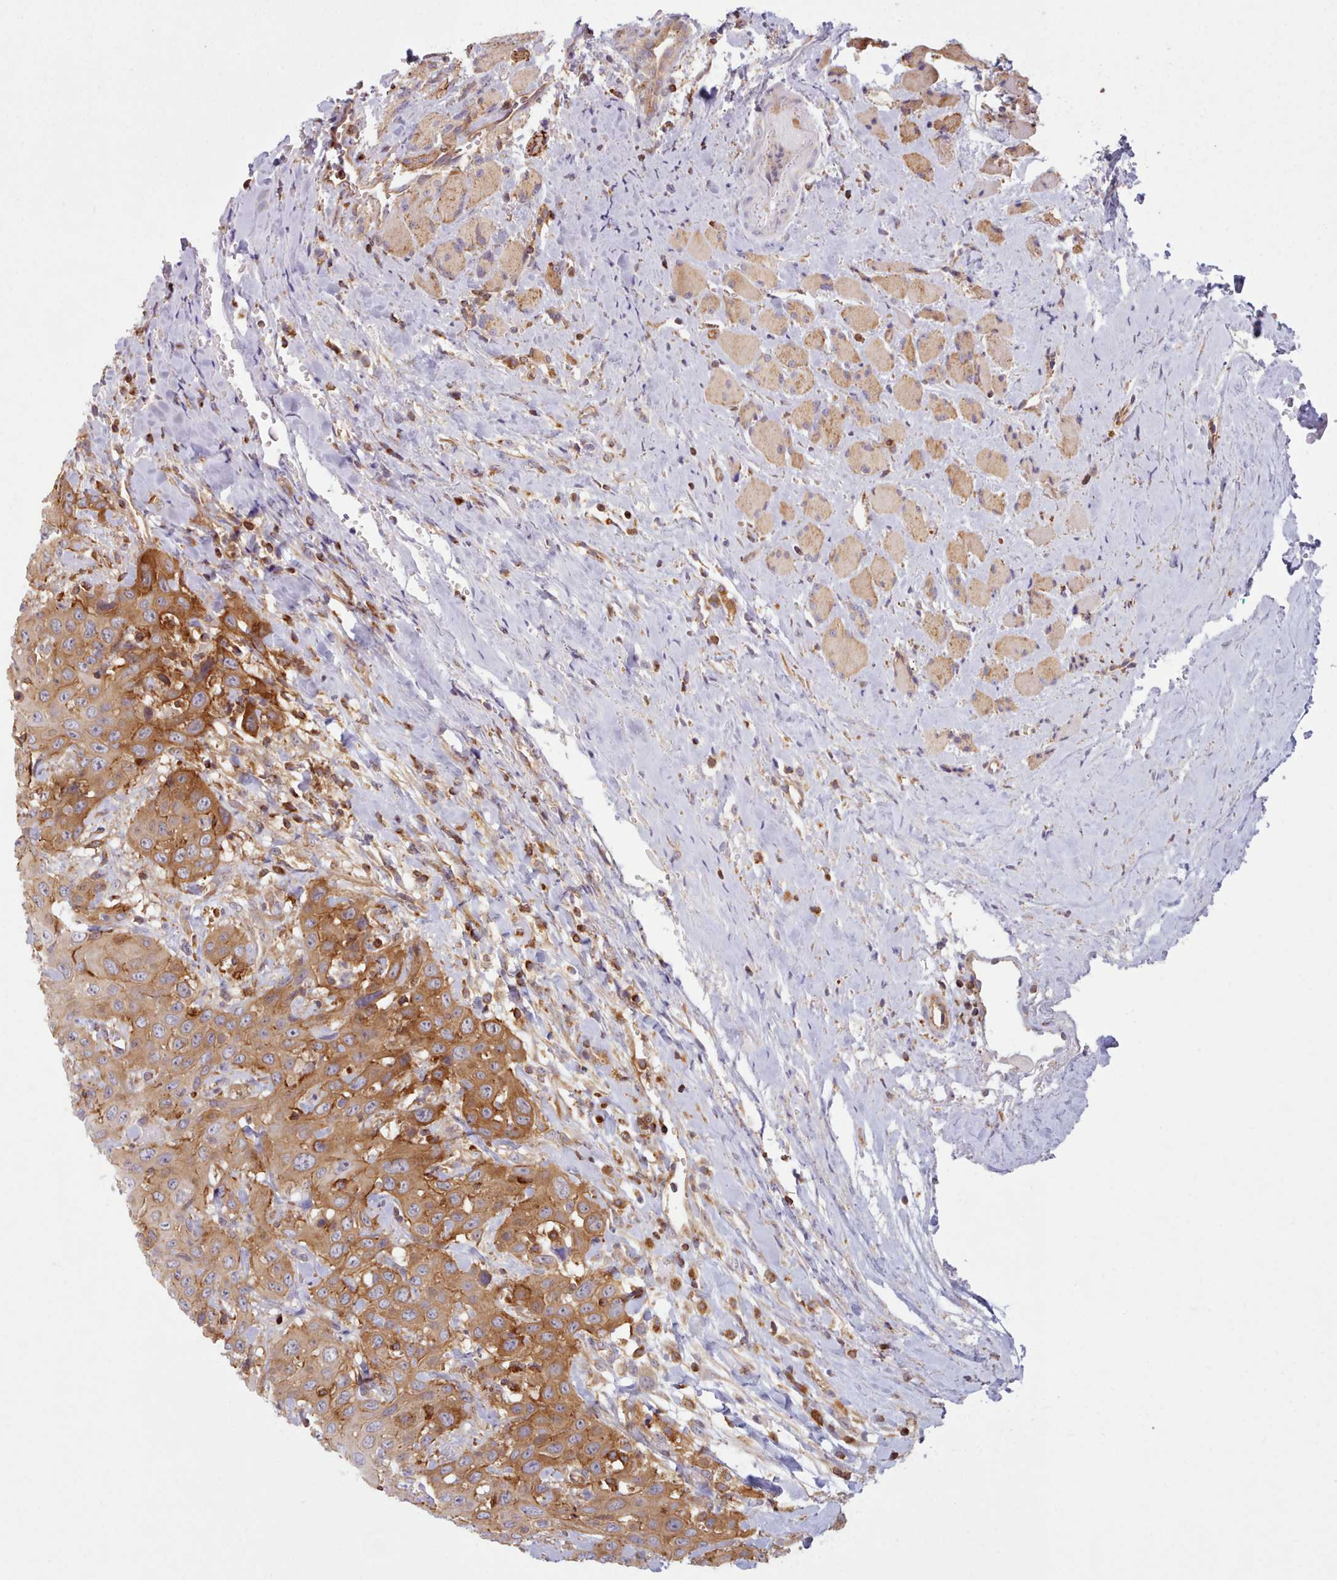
{"staining": {"intensity": "moderate", "quantity": ">75%", "location": "cytoplasmic/membranous"}, "tissue": "head and neck cancer", "cell_type": "Tumor cells", "image_type": "cancer", "snomed": [{"axis": "morphology", "description": "Squamous cell carcinoma, NOS"}, {"axis": "topography", "description": "Head-Neck"}], "caption": "Tumor cells display medium levels of moderate cytoplasmic/membranous staining in about >75% of cells in head and neck cancer (squamous cell carcinoma). (IHC, brightfield microscopy, high magnification).", "gene": "CRYBG1", "patient": {"sex": "male", "age": 81}}